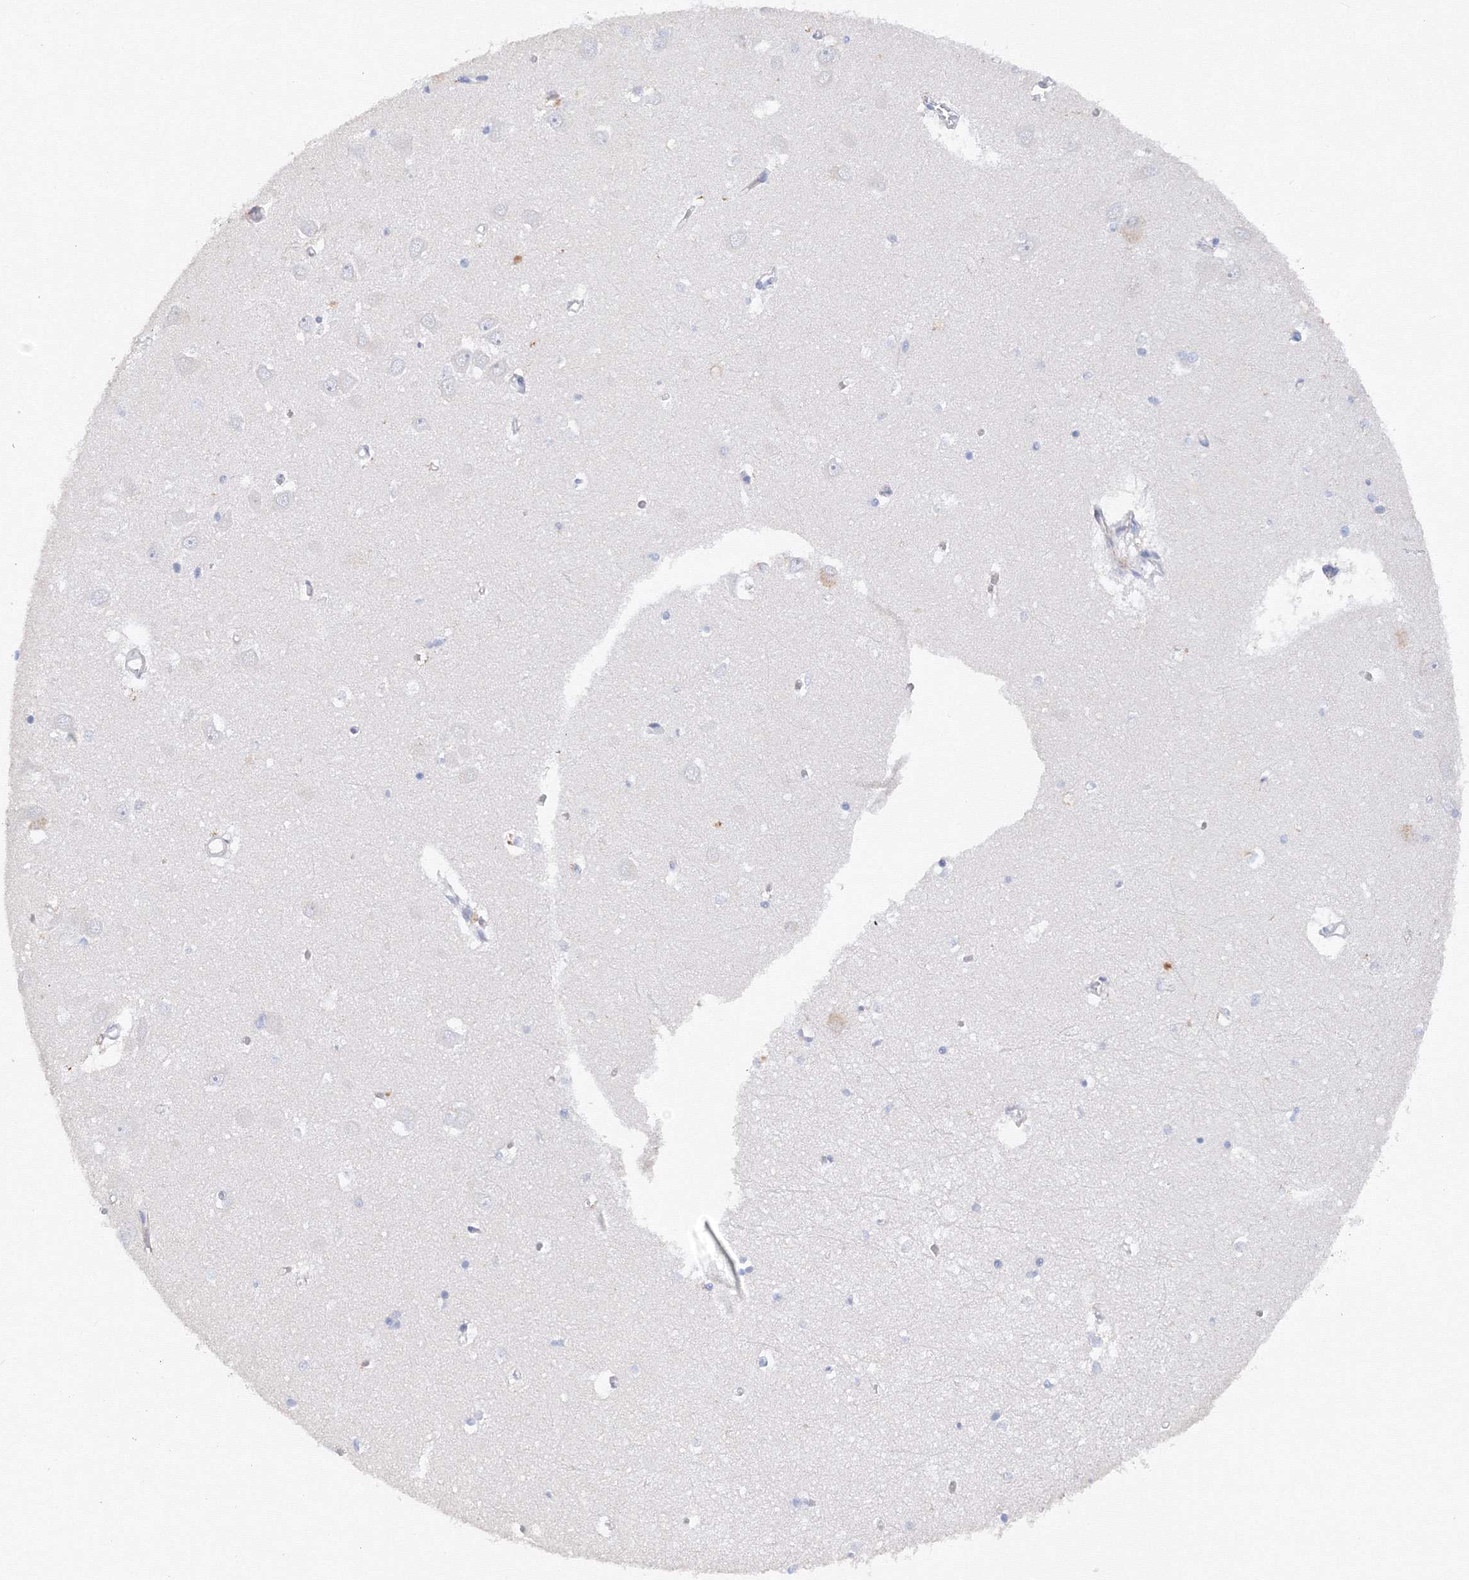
{"staining": {"intensity": "negative", "quantity": "none", "location": "none"}, "tissue": "hippocampus", "cell_type": "Glial cells", "image_type": "normal", "snomed": [{"axis": "morphology", "description": "Normal tissue, NOS"}, {"axis": "topography", "description": "Hippocampus"}], "caption": "The immunohistochemistry histopathology image has no significant positivity in glial cells of hippocampus.", "gene": "TAMM41", "patient": {"sex": "male", "age": 70}}